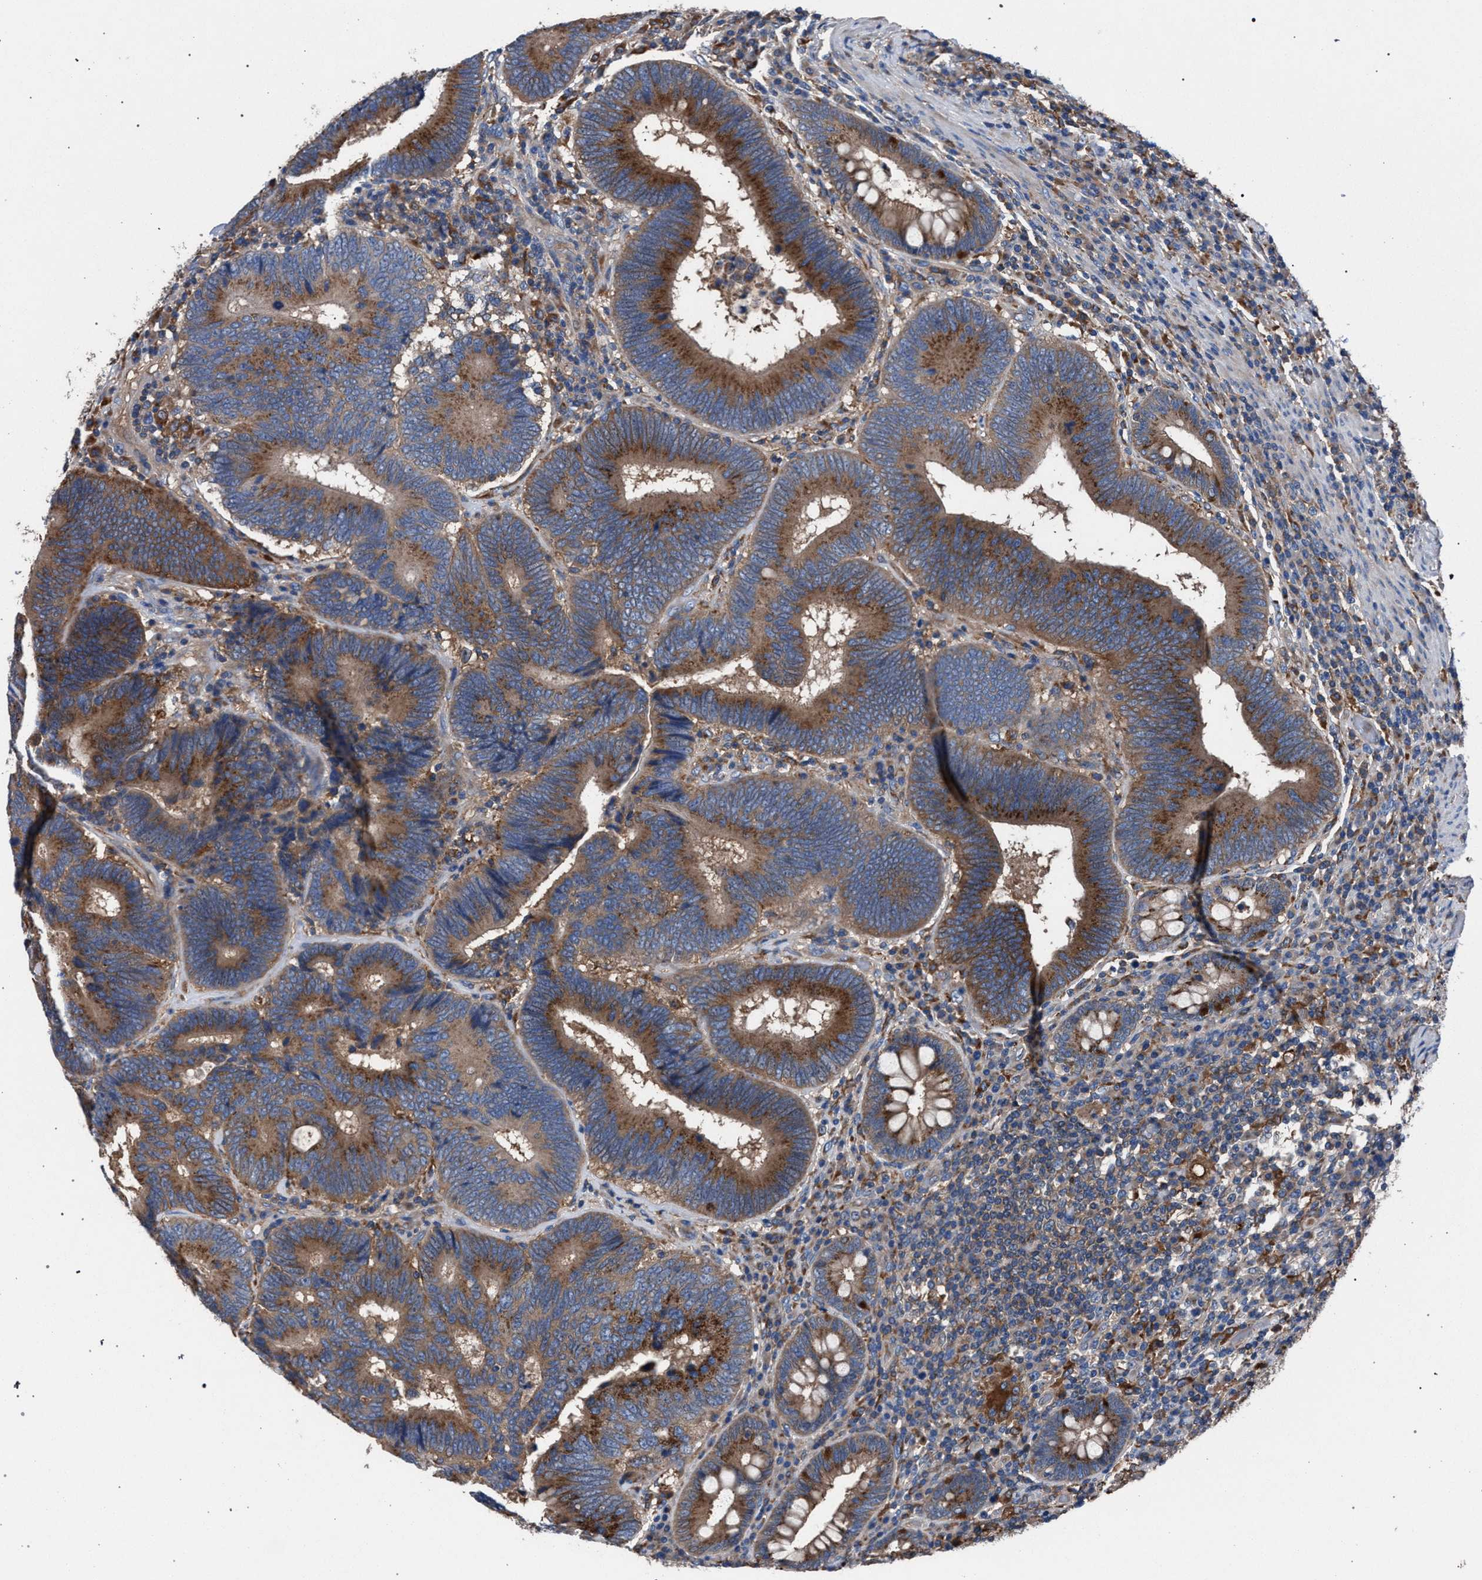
{"staining": {"intensity": "moderate", "quantity": ">75%", "location": "cytoplasmic/membranous"}, "tissue": "colorectal cancer", "cell_type": "Tumor cells", "image_type": "cancer", "snomed": [{"axis": "morphology", "description": "Adenocarcinoma, NOS"}, {"axis": "topography", "description": "Colon"}], "caption": "Adenocarcinoma (colorectal) was stained to show a protein in brown. There is medium levels of moderate cytoplasmic/membranous expression in about >75% of tumor cells. (Stains: DAB in brown, nuclei in blue, Microscopy: brightfield microscopy at high magnification).", "gene": "ATP6V0A1", "patient": {"sex": "female", "age": 78}}